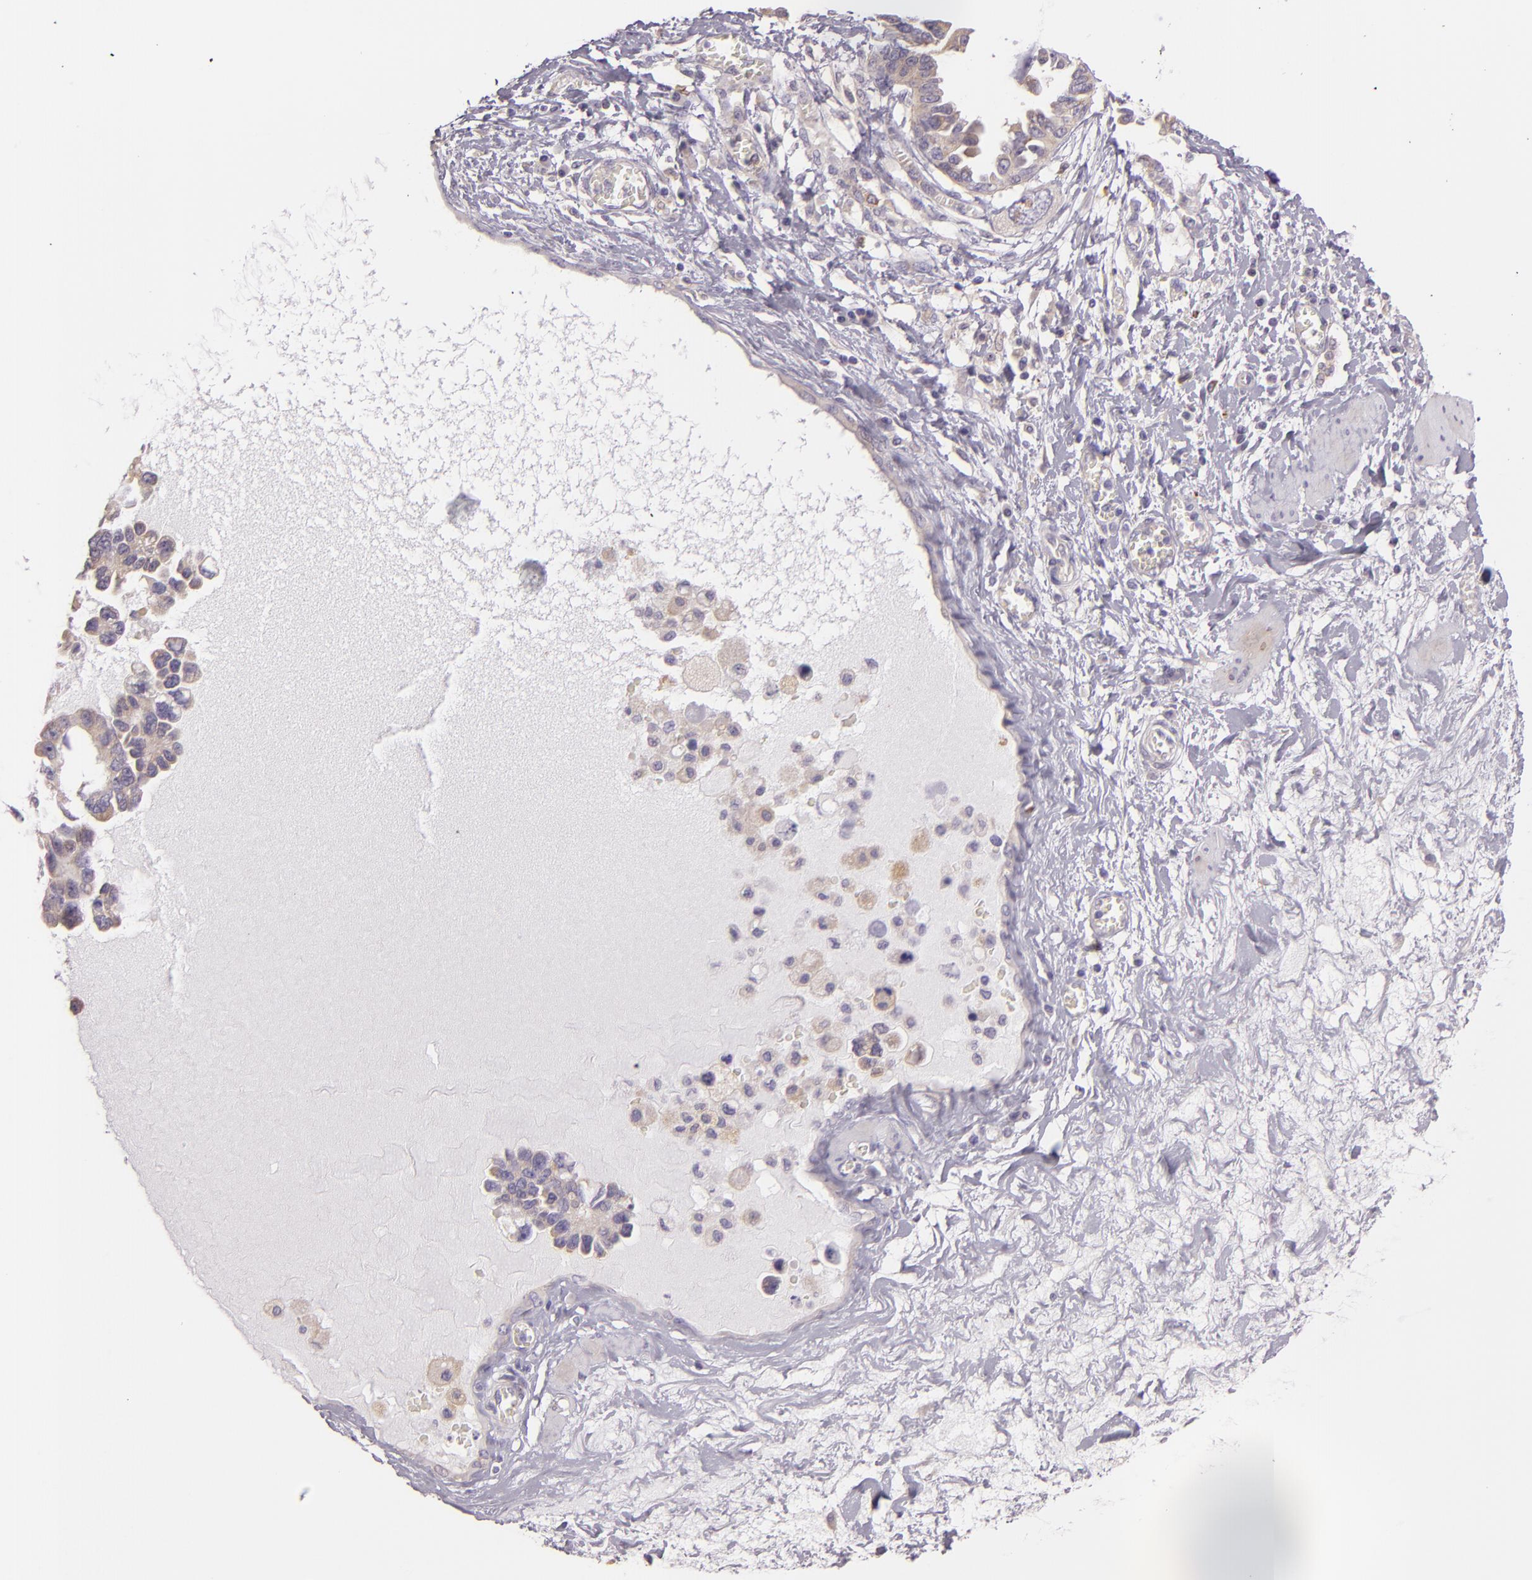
{"staining": {"intensity": "weak", "quantity": "25%-75%", "location": "cytoplasmic/membranous"}, "tissue": "ovarian cancer", "cell_type": "Tumor cells", "image_type": "cancer", "snomed": [{"axis": "morphology", "description": "Cystadenocarcinoma, serous, NOS"}, {"axis": "topography", "description": "Ovary"}], "caption": "A photomicrograph showing weak cytoplasmic/membranous staining in about 25%-75% of tumor cells in serous cystadenocarcinoma (ovarian), as visualized by brown immunohistochemical staining.", "gene": "ZC3H7B", "patient": {"sex": "female", "age": 63}}